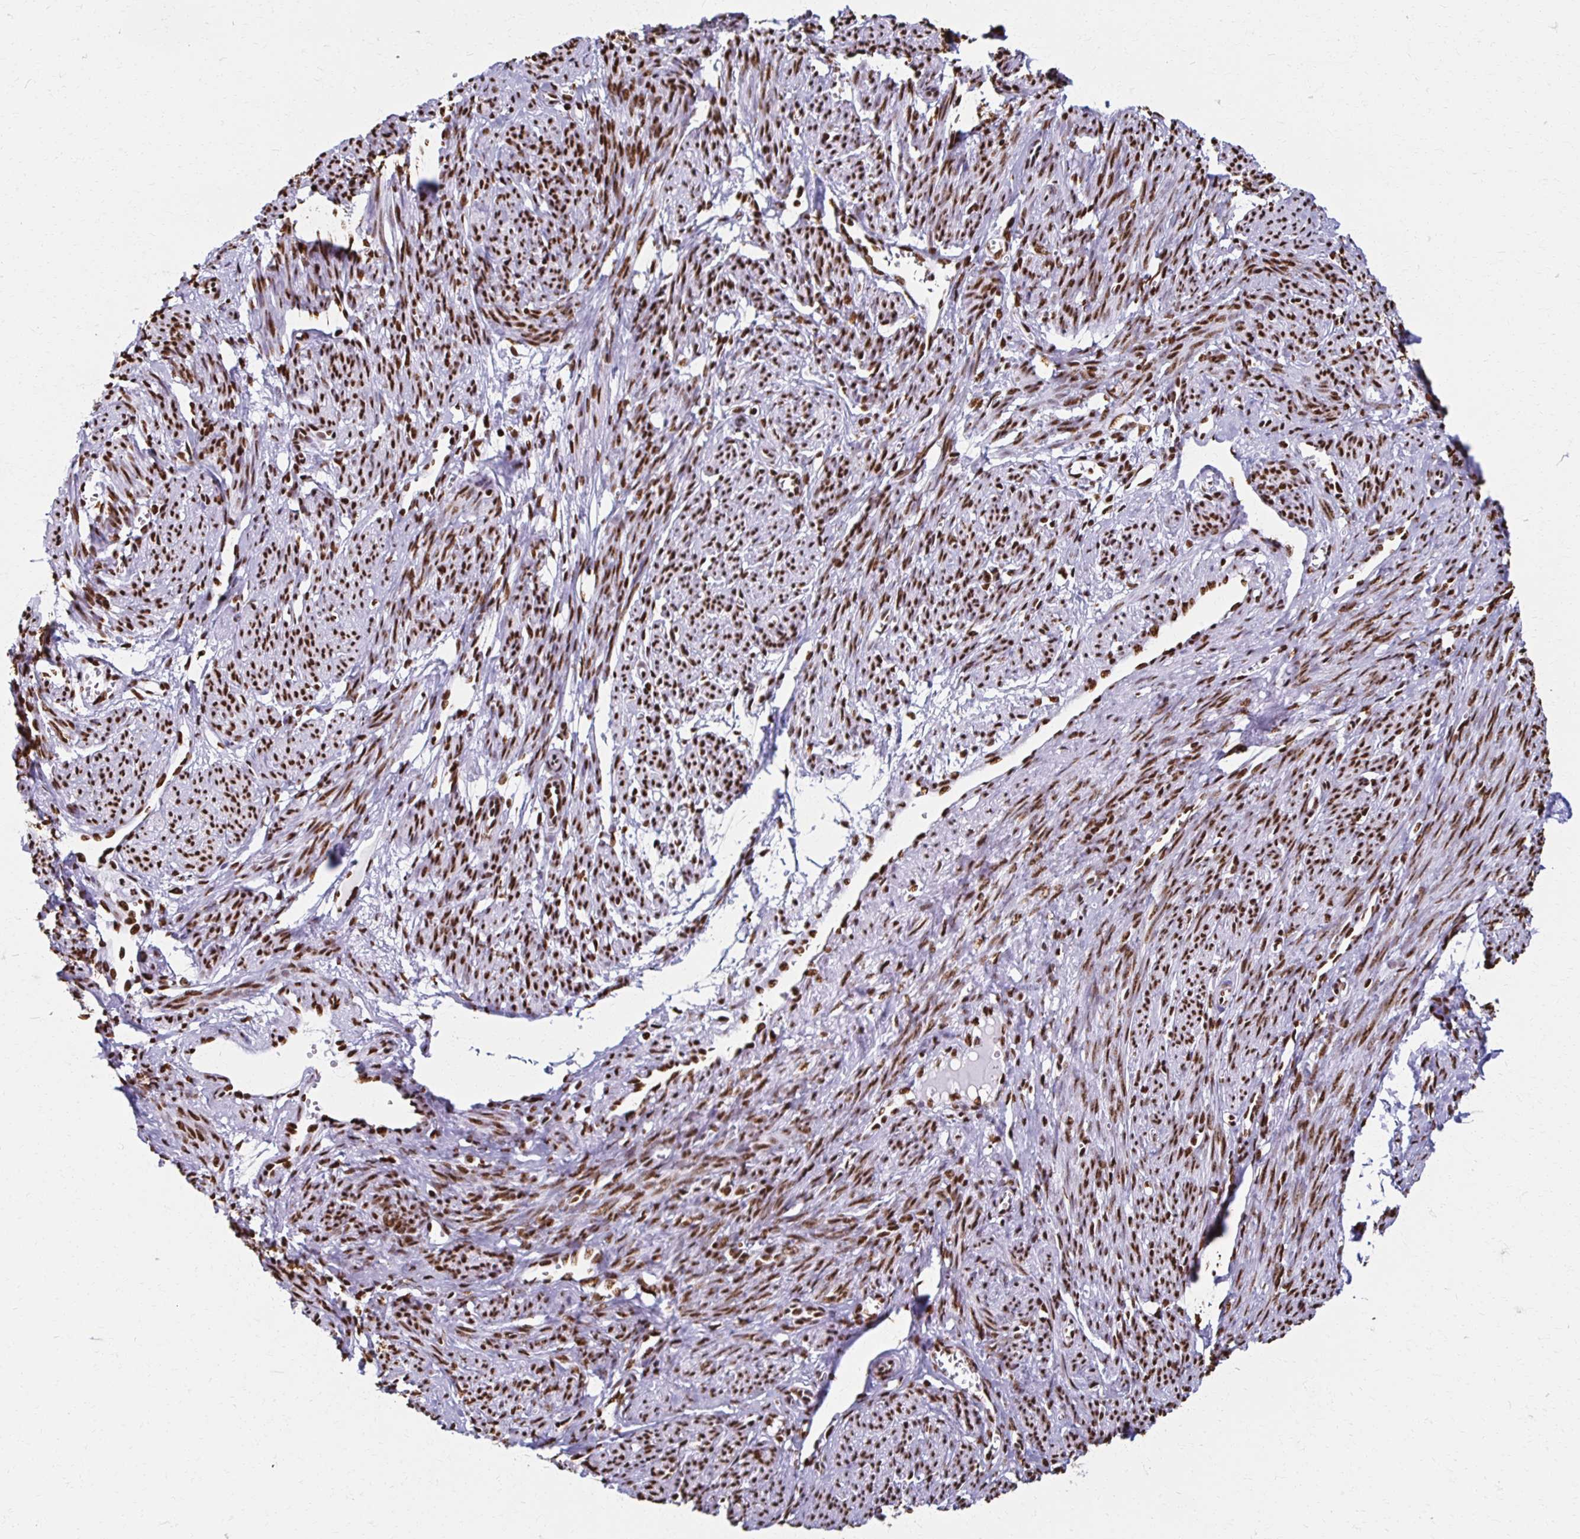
{"staining": {"intensity": "strong", "quantity": ">75%", "location": "nuclear"}, "tissue": "smooth muscle", "cell_type": "Smooth muscle cells", "image_type": "normal", "snomed": [{"axis": "morphology", "description": "Normal tissue, NOS"}, {"axis": "topography", "description": "Smooth muscle"}], "caption": "The immunohistochemical stain shows strong nuclear staining in smooth muscle cells of unremarkable smooth muscle.", "gene": "NONO", "patient": {"sex": "female", "age": 65}}